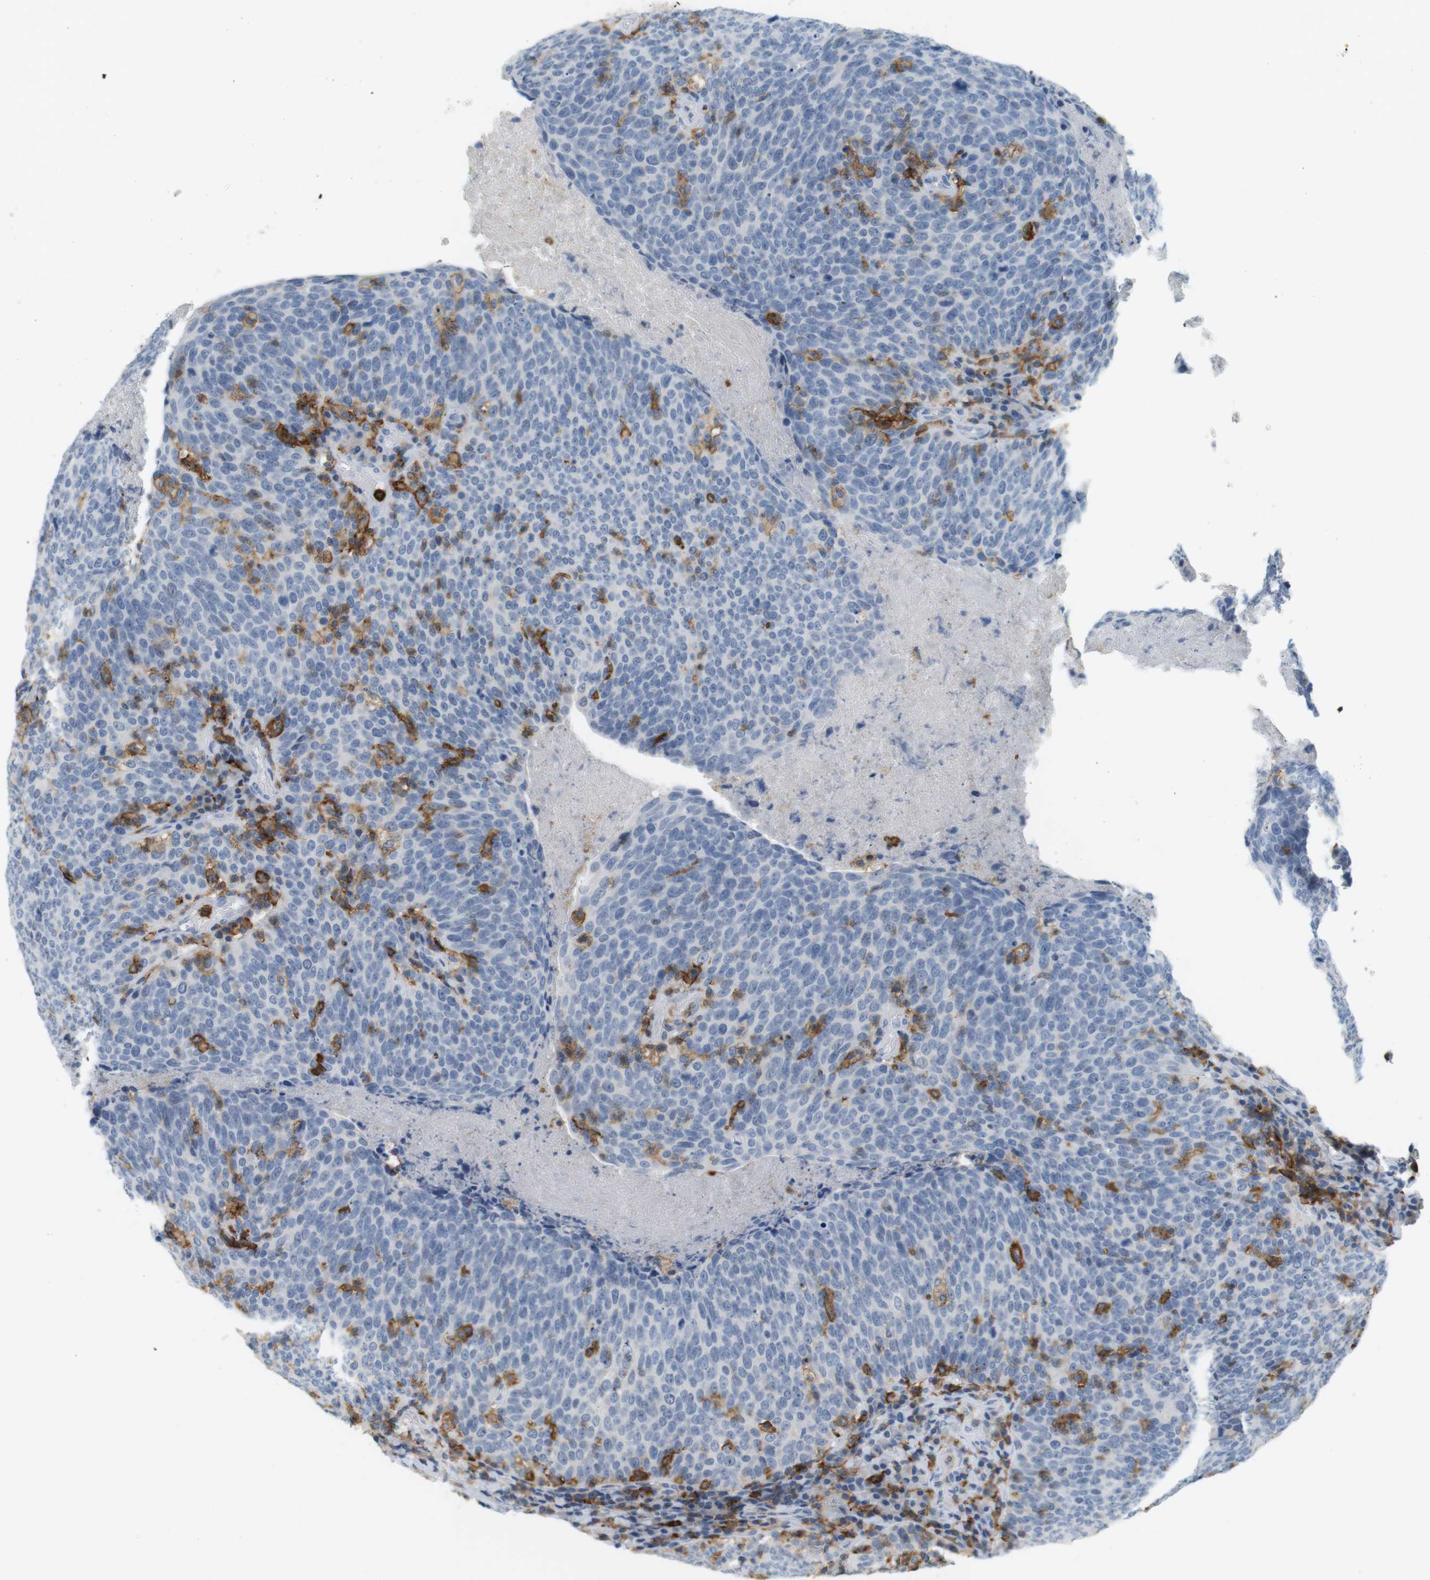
{"staining": {"intensity": "negative", "quantity": "none", "location": "none"}, "tissue": "head and neck cancer", "cell_type": "Tumor cells", "image_type": "cancer", "snomed": [{"axis": "morphology", "description": "Squamous cell carcinoma, NOS"}, {"axis": "morphology", "description": "Squamous cell carcinoma, metastatic, NOS"}, {"axis": "topography", "description": "Lymph node"}, {"axis": "topography", "description": "Head-Neck"}], "caption": "Immunohistochemistry (IHC) micrograph of human head and neck cancer stained for a protein (brown), which reveals no expression in tumor cells. (DAB (3,3'-diaminobenzidine) immunohistochemistry visualized using brightfield microscopy, high magnification).", "gene": "SIRPA", "patient": {"sex": "male", "age": 62}}